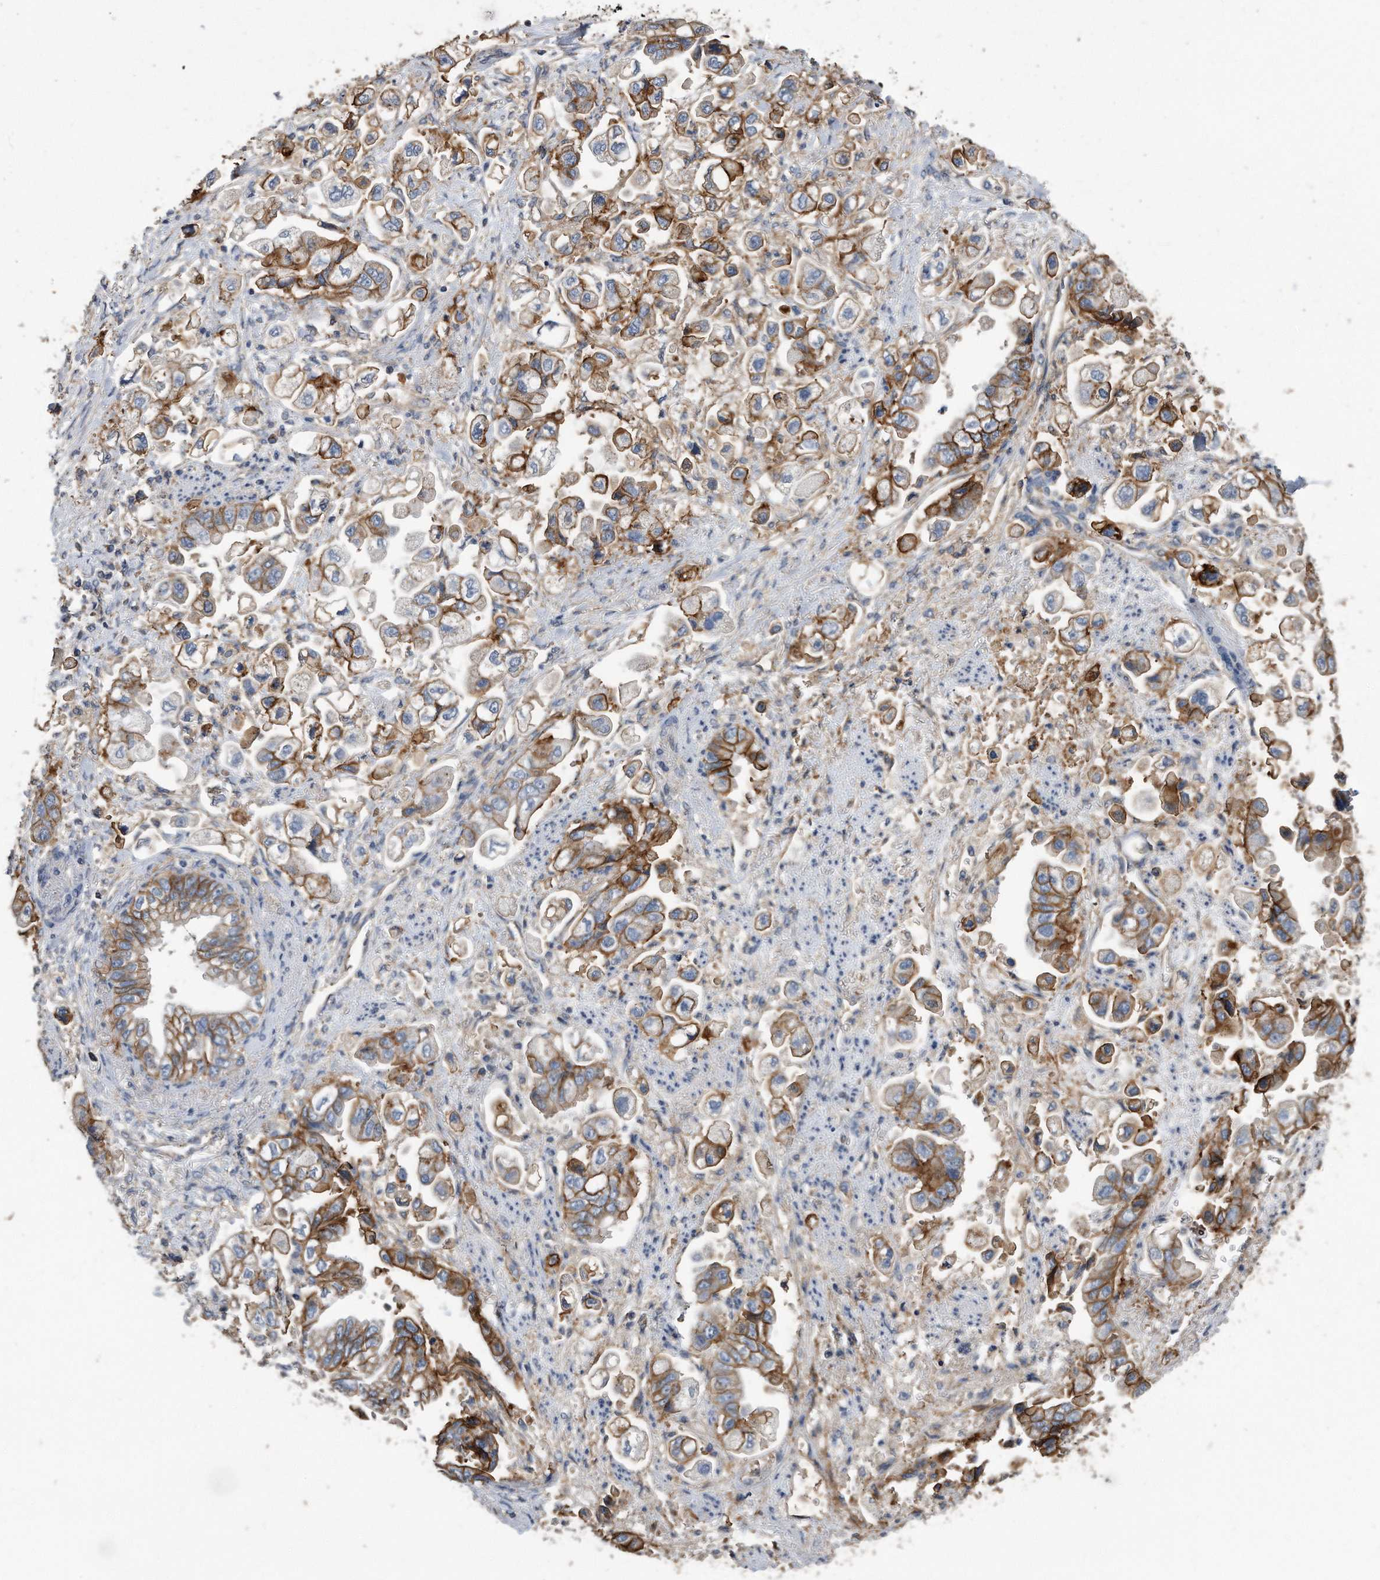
{"staining": {"intensity": "moderate", "quantity": ">75%", "location": "cytoplasmic/membranous"}, "tissue": "stomach cancer", "cell_type": "Tumor cells", "image_type": "cancer", "snomed": [{"axis": "morphology", "description": "Adenocarcinoma, NOS"}, {"axis": "topography", "description": "Stomach"}], "caption": "Immunohistochemical staining of human stomach cancer (adenocarcinoma) displays medium levels of moderate cytoplasmic/membranous protein expression in about >75% of tumor cells. Immunohistochemistry stains the protein of interest in brown and the nuclei are stained blue.", "gene": "CDCP1", "patient": {"sex": "male", "age": 62}}